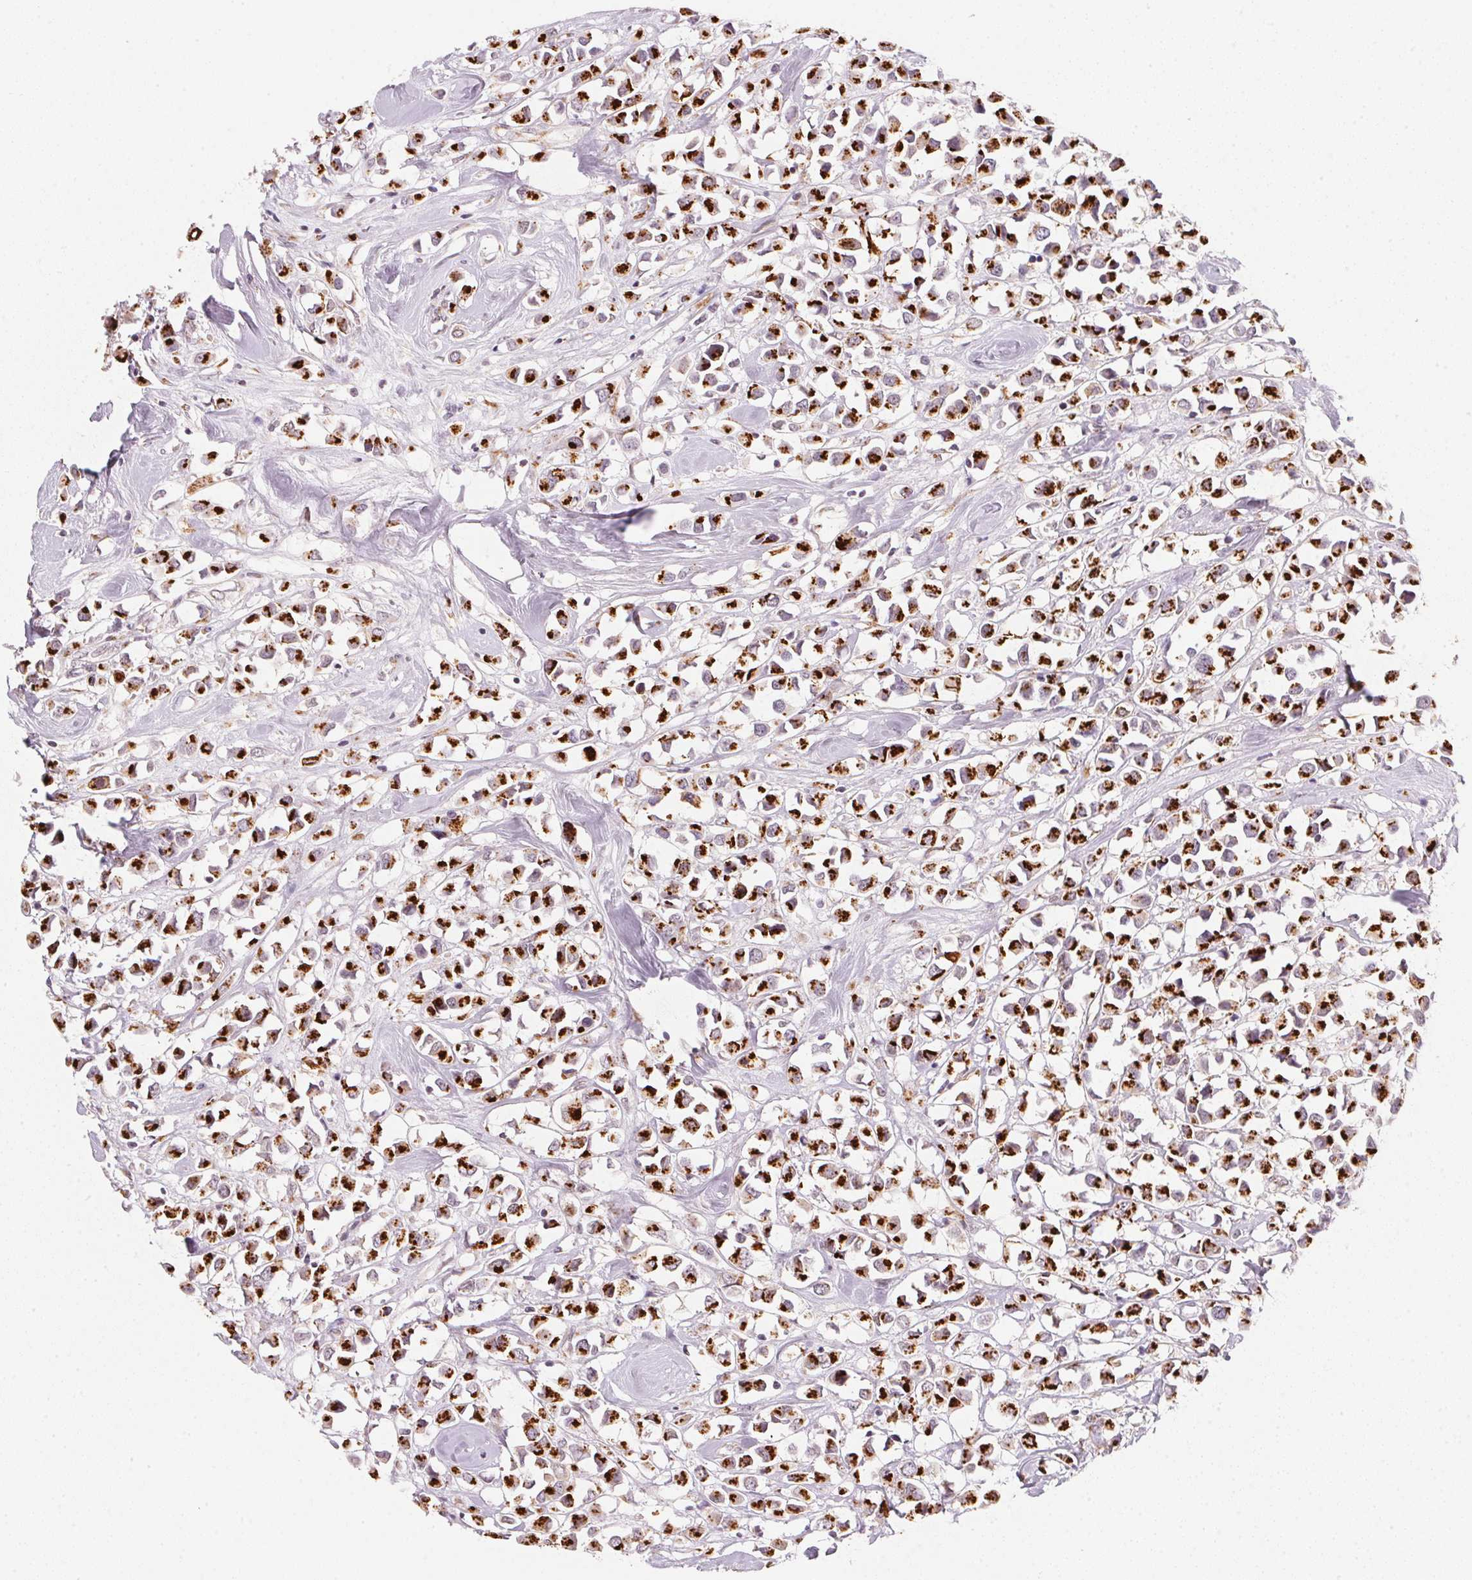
{"staining": {"intensity": "strong", "quantity": ">75%", "location": "cytoplasmic/membranous"}, "tissue": "breast cancer", "cell_type": "Tumor cells", "image_type": "cancer", "snomed": [{"axis": "morphology", "description": "Duct carcinoma"}, {"axis": "topography", "description": "Breast"}], "caption": "A brown stain labels strong cytoplasmic/membranous expression of a protein in human breast infiltrating ductal carcinoma tumor cells.", "gene": "RAB22A", "patient": {"sex": "female", "age": 61}}